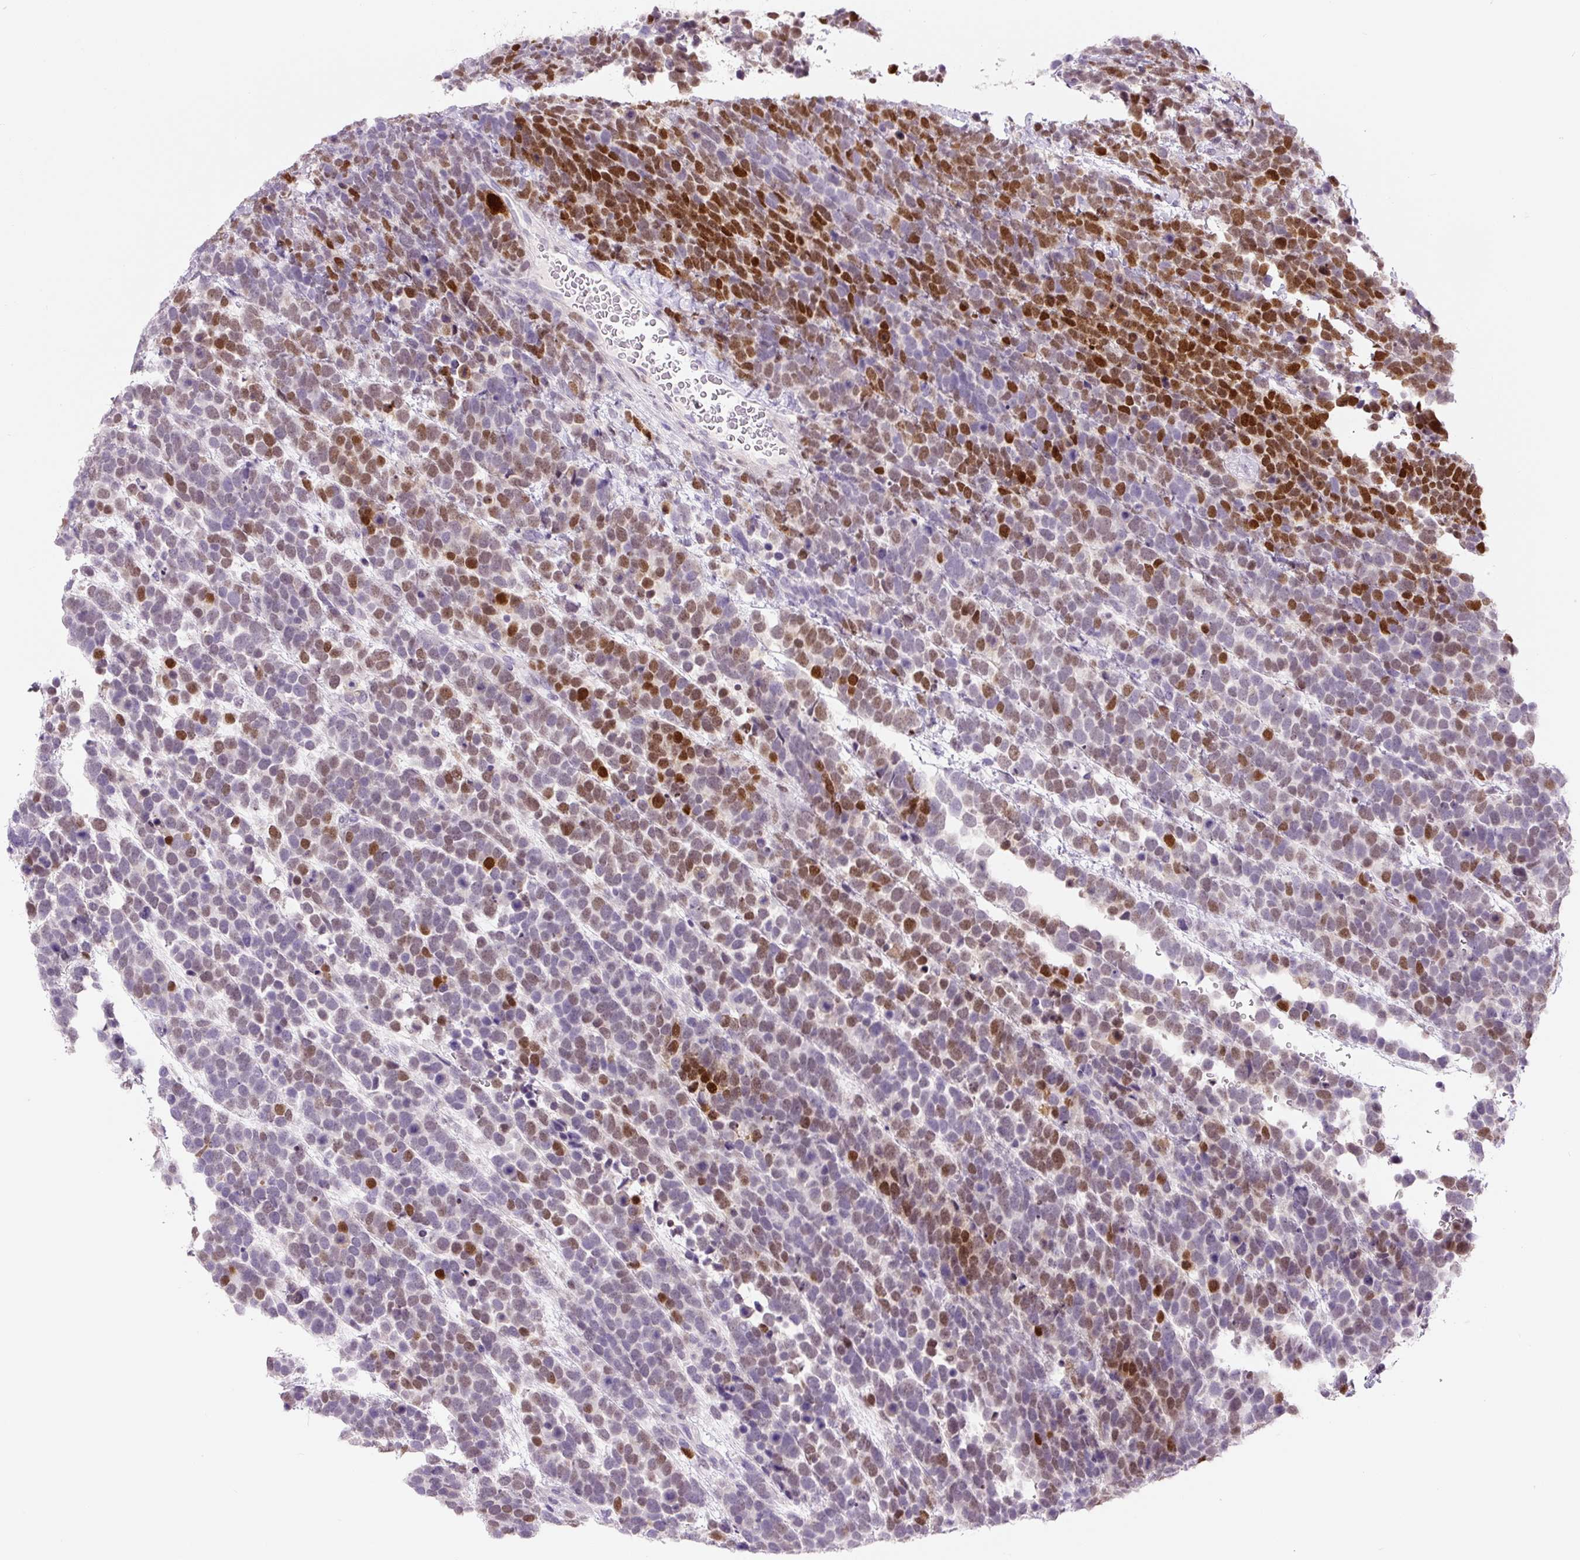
{"staining": {"intensity": "strong", "quantity": "25%-75%", "location": "nuclear"}, "tissue": "urothelial cancer", "cell_type": "Tumor cells", "image_type": "cancer", "snomed": [{"axis": "morphology", "description": "Urothelial carcinoma, High grade"}, {"axis": "topography", "description": "Urinary bladder"}], "caption": "Protein staining of urothelial carcinoma (high-grade) tissue demonstrates strong nuclear staining in about 25%-75% of tumor cells. (Brightfield microscopy of DAB IHC at high magnification).", "gene": "SIX1", "patient": {"sex": "female", "age": 82}}